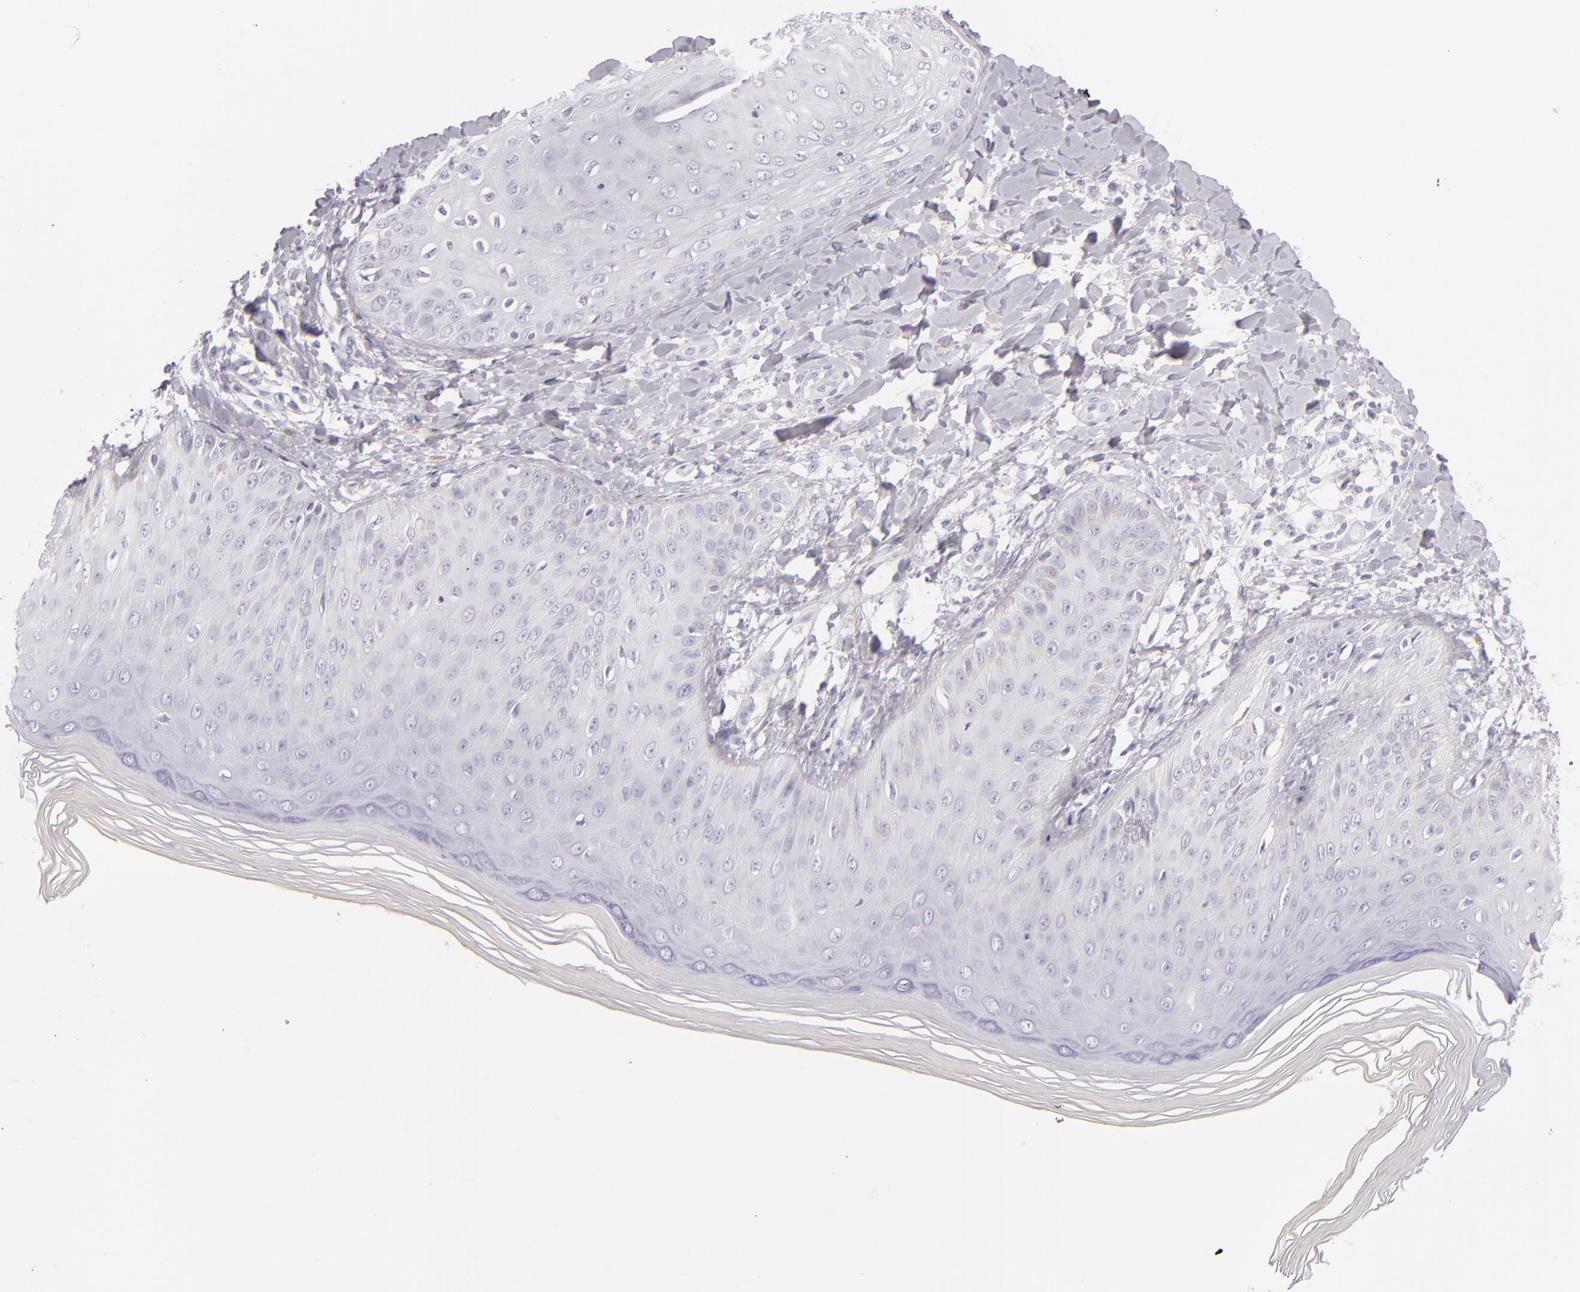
{"staining": {"intensity": "negative", "quantity": "none", "location": "none"}, "tissue": "skin", "cell_type": "Epidermal cells", "image_type": "normal", "snomed": [{"axis": "morphology", "description": "Normal tissue, NOS"}, {"axis": "morphology", "description": "Inflammation, NOS"}, {"axis": "topography", "description": "Soft tissue"}, {"axis": "topography", "description": "Anal"}], "caption": "High magnification brightfield microscopy of benign skin stained with DAB (3,3'-diaminobenzidine) (brown) and counterstained with hematoxylin (blue): epidermal cells show no significant positivity. (Stains: DAB IHC with hematoxylin counter stain, Microscopy: brightfield microscopy at high magnification).", "gene": "FABP1", "patient": {"sex": "female", "age": 15}}